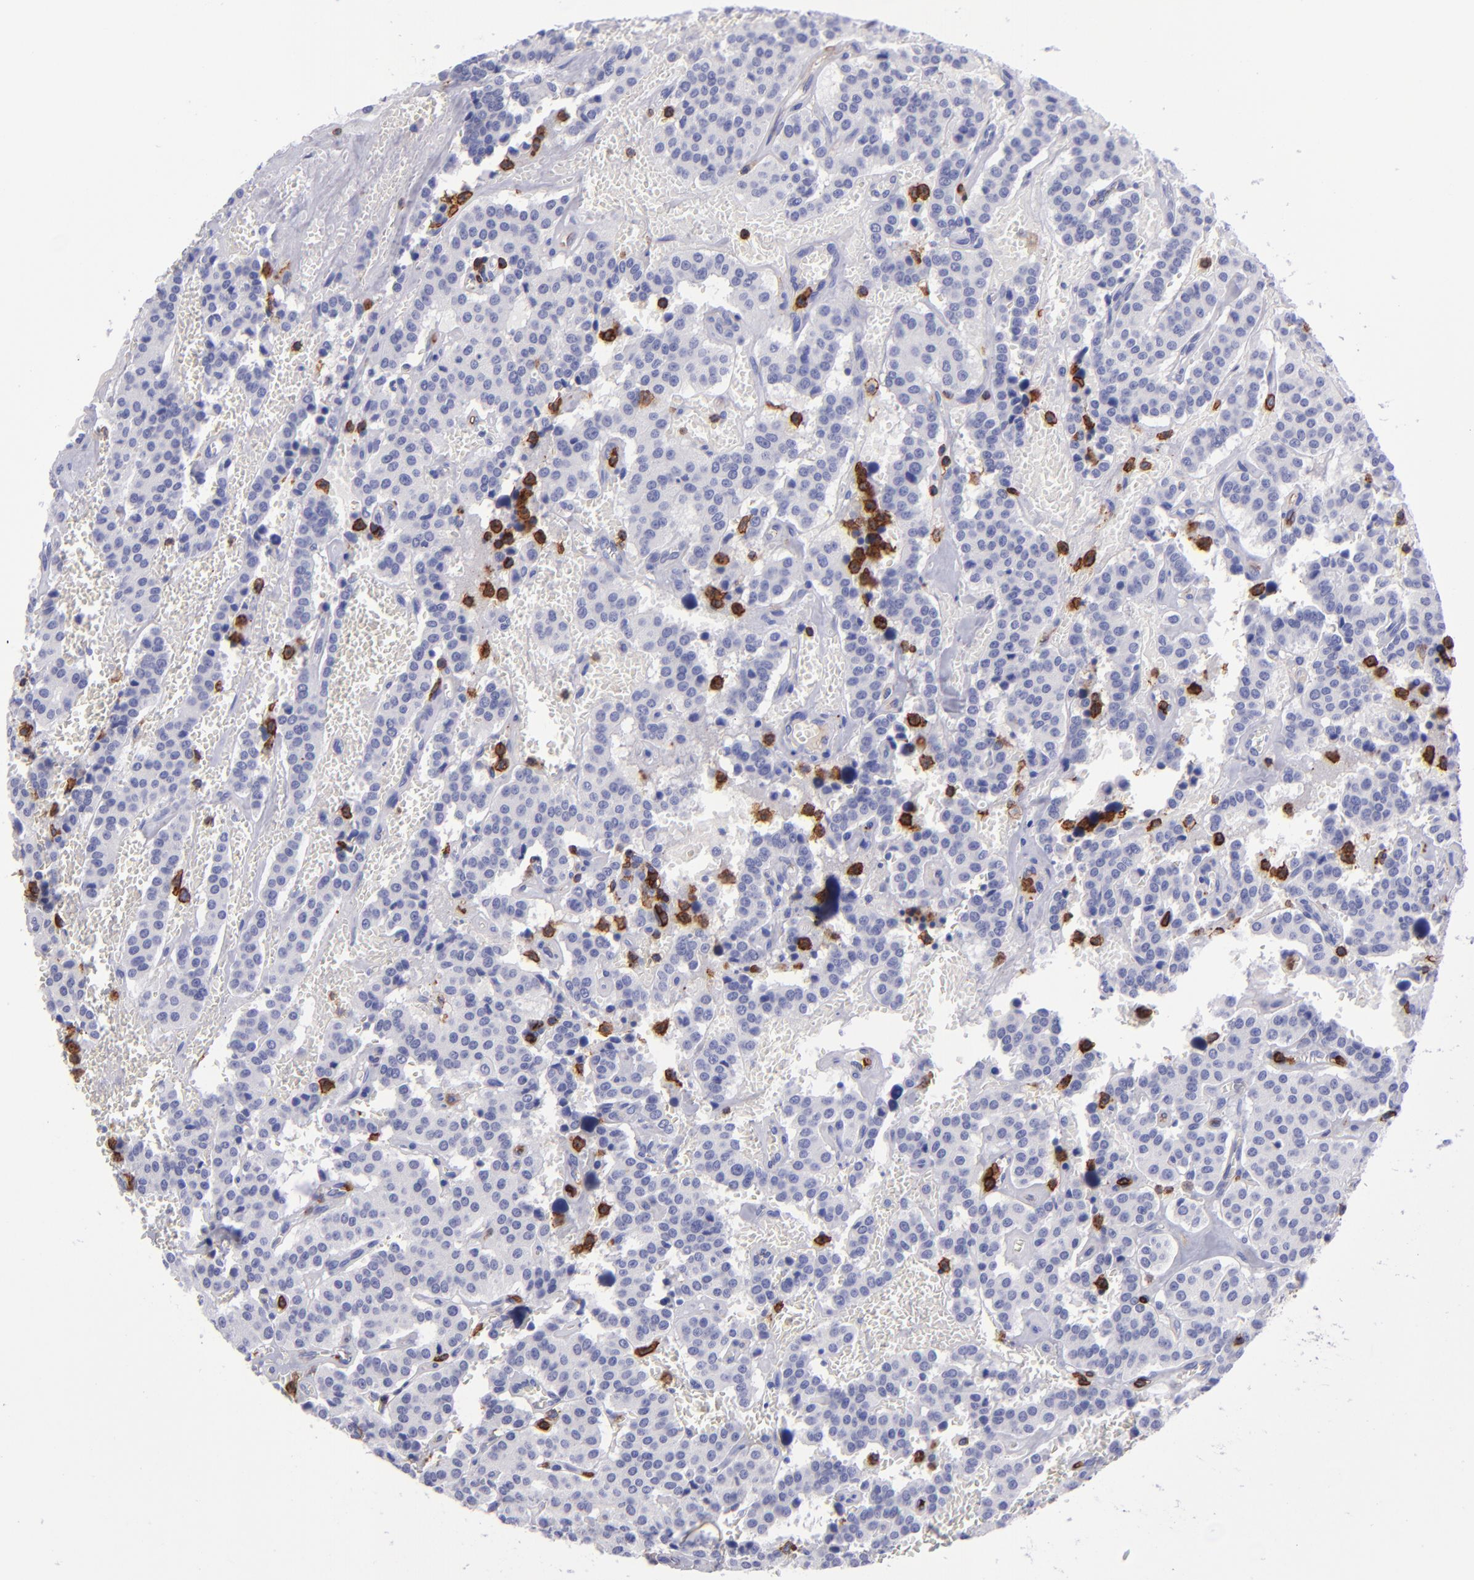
{"staining": {"intensity": "negative", "quantity": "none", "location": "none"}, "tissue": "carcinoid", "cell_type": "Tumor cells", "image_type": "cancer", "snomed": [{"axis": "morphology", "description": "Carcinoid, malignant, NOS"}, {"axis": "topography", "description": "Bronchus"}], "caption": "This photomicrograph is of malignant carcinoid stained with IHC to label a protein in brown with the nuclei are counter-stained blue. There is no expression in tumor cells.", "gene": "ICAM3", "patient": {"sex": "male", "age": 55}}